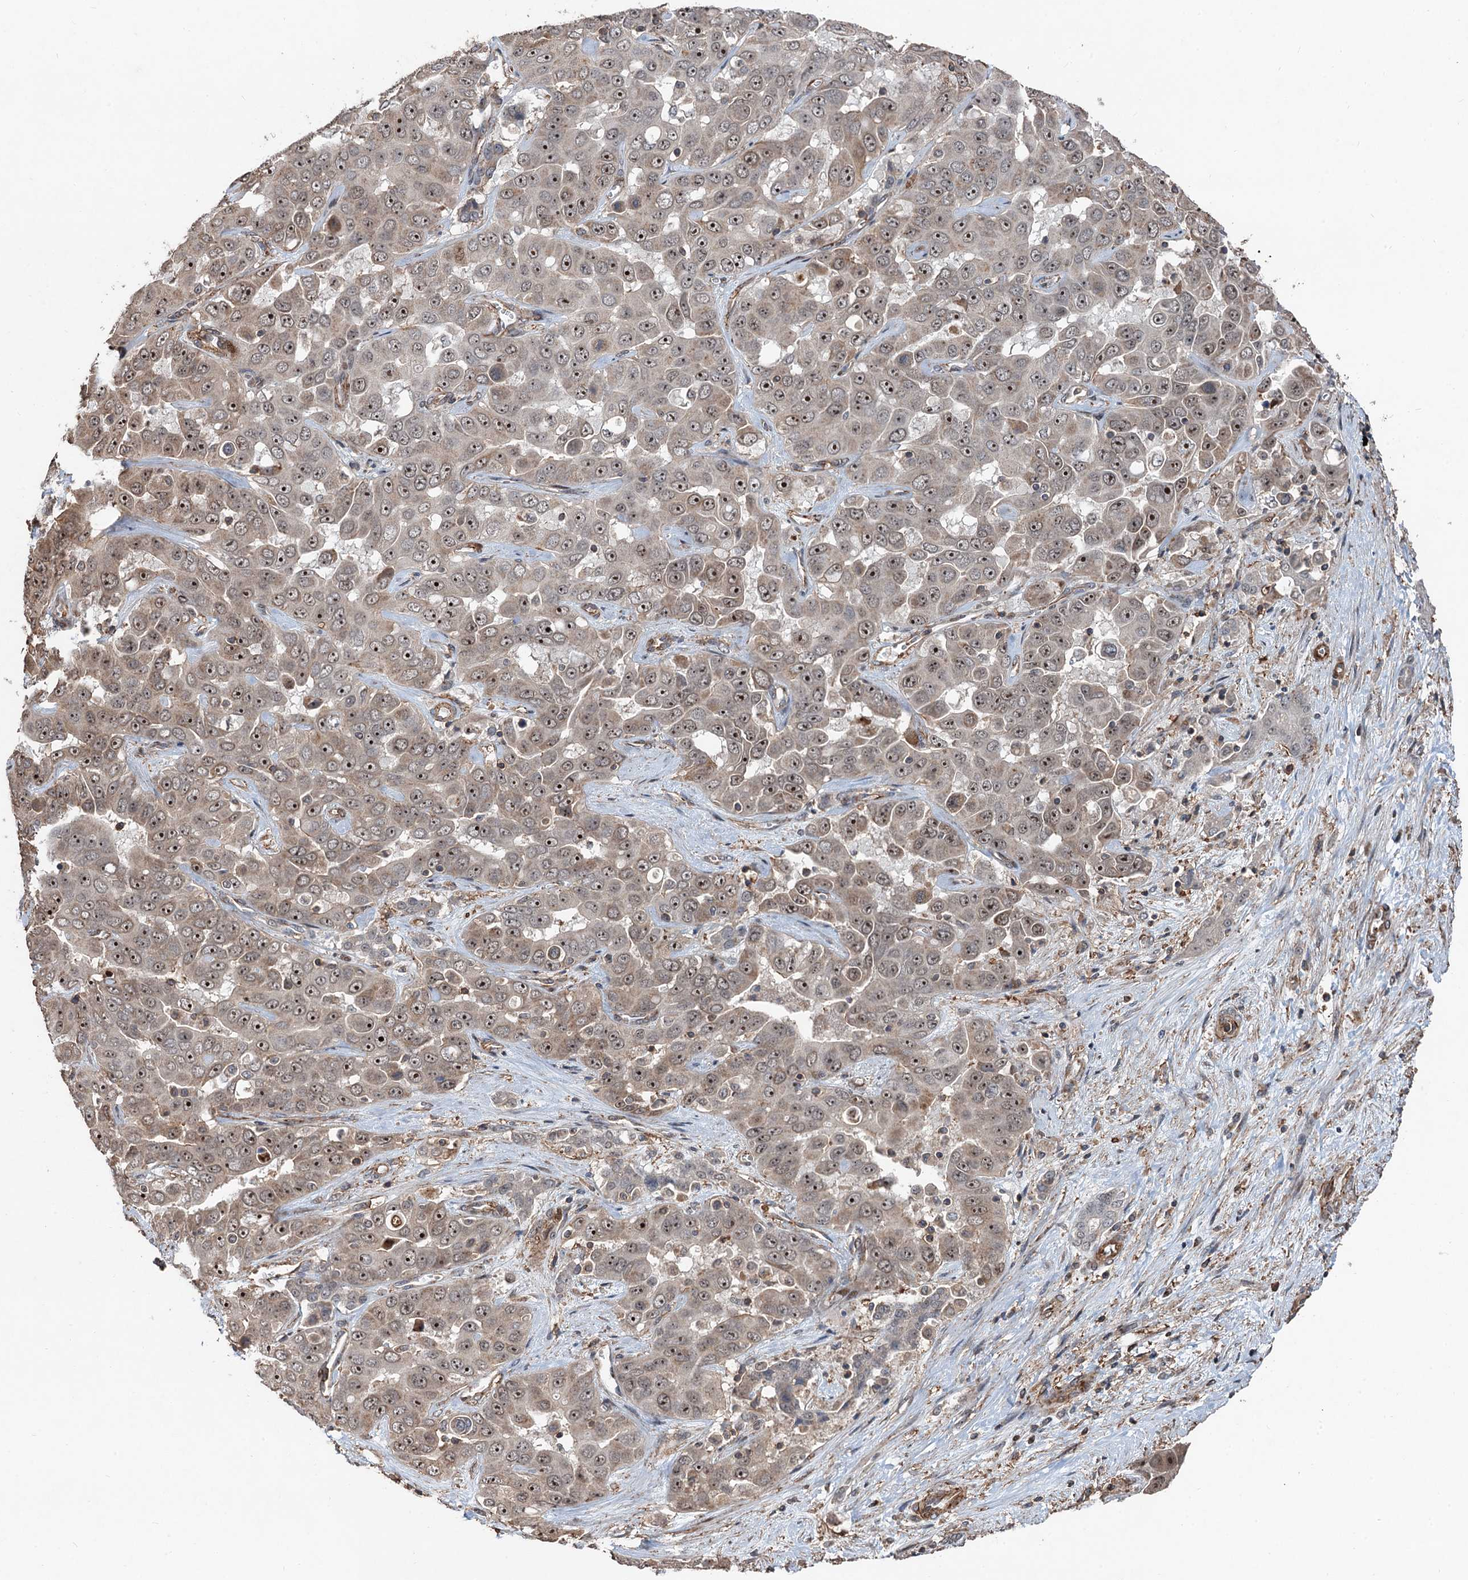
{"staining": {"intensity": "moderate", "quantity": ">75%", "location": "cytoplasmic/membranous,nuclear"}, "tissue": "liver cancer", "cell_type": "Tumor cells", "image_type": "cancer", "snomed": [{"axis": "morphology", "description": "Cholangiocarcinoma"}, {"axis": "topography", "description": "Liver"}], "caption": "A micrograph showing moderate cytoplasmic/membranous and nuclear staining in about >75% of tumor cells in liver cancer (cholangiocarcinoma), as visualized by brown immunohistochemical staining.", "gene": "TMA16", "patient": {"sex": "female", "age": 52}}